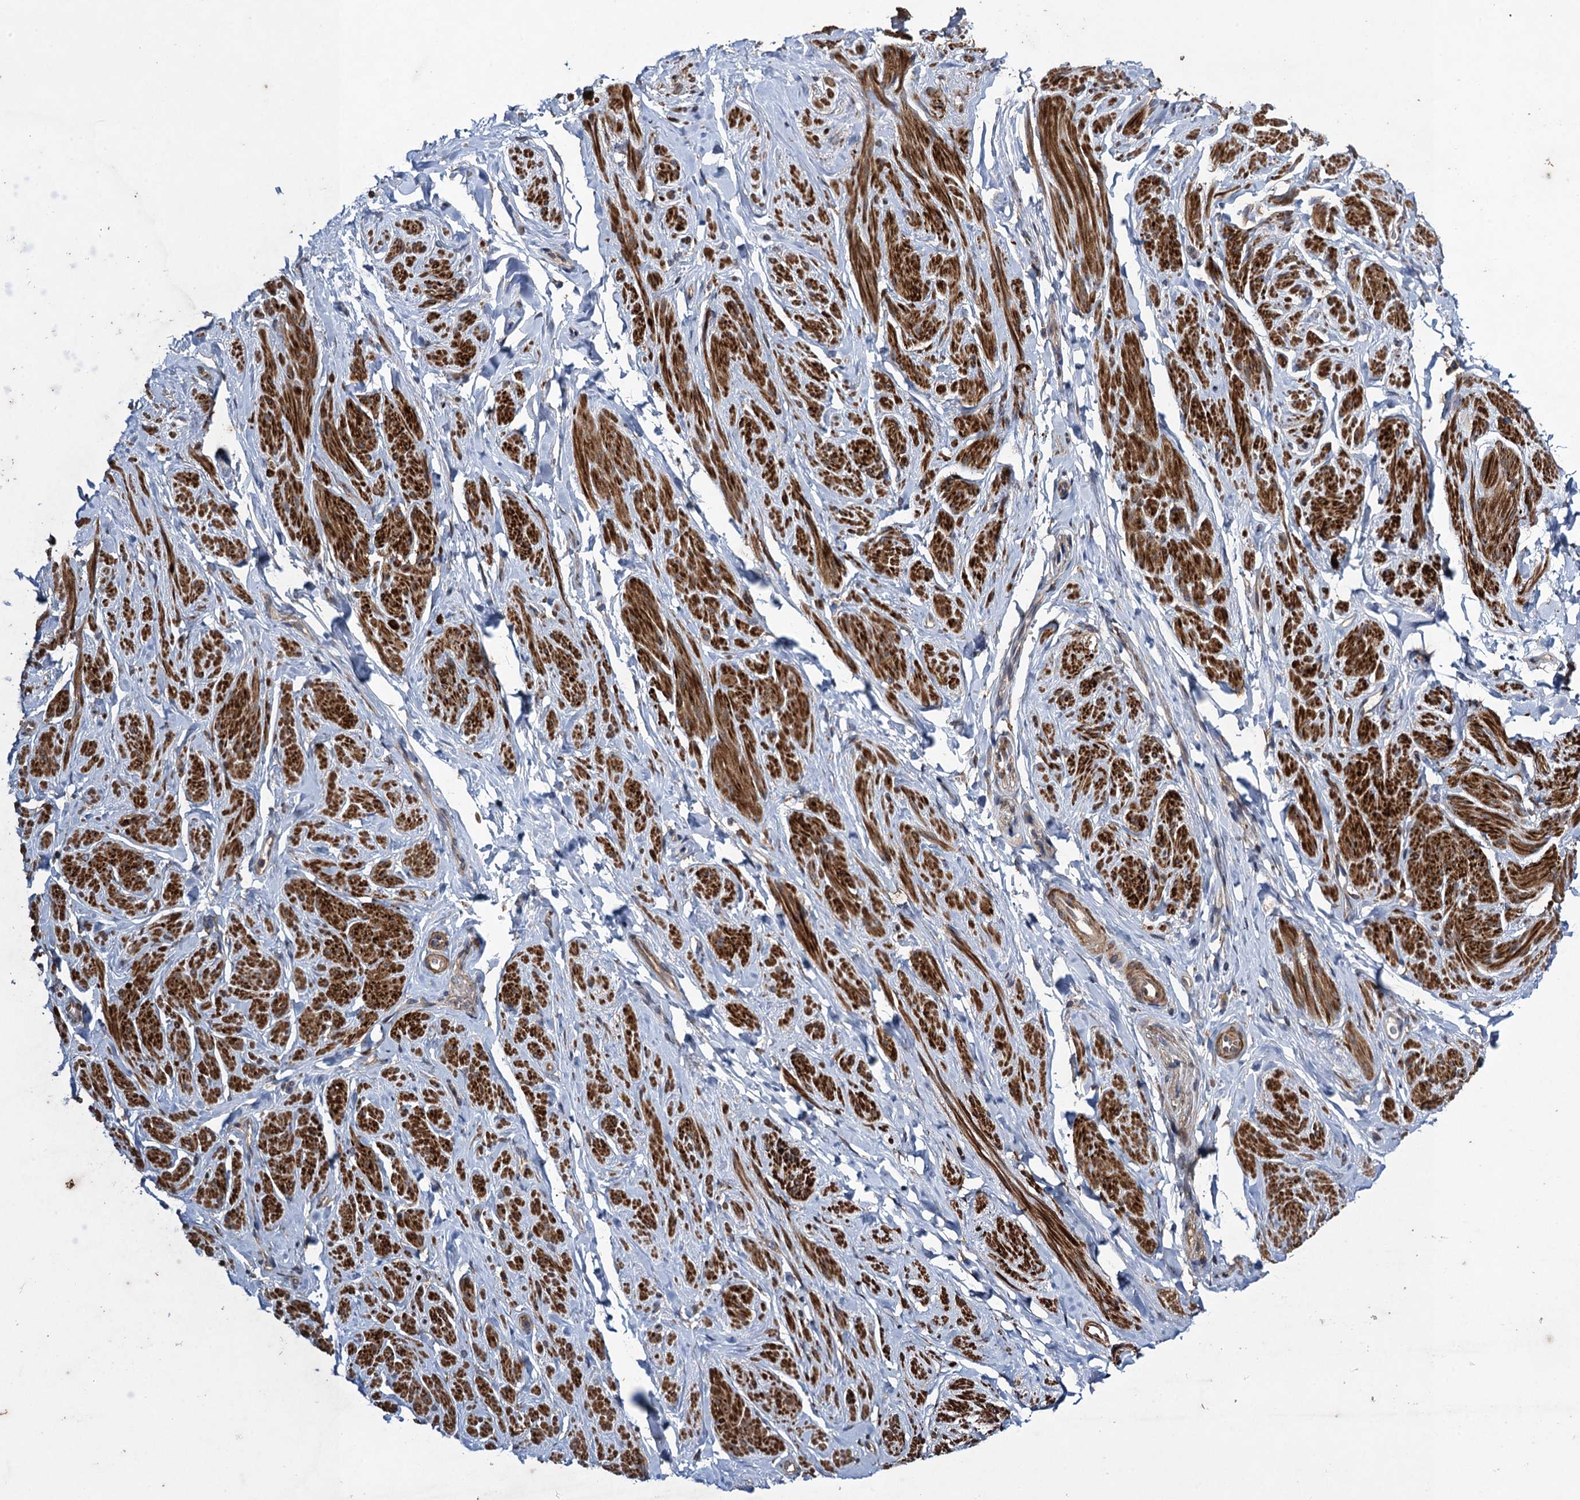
{"staining": {"intensity": "moderate", "quantity": "25%-75%", "location": "cytoplasmic/membranous"}, "tissue": "smooth muscle", "cell_type": "Smooth muscle cells", "image_type": "normal", "snomed": [{"axis": "morphology", "description": "Normal tissue, NOS"}, {"axis": "topography", "description": "Smooth muscle"}, {"axis": "topography", "description": "Peripheral nerve tissue"}], "caption": "Human smooth muscle stained with a brown dye demonstrates moderate cytoplasmic/membranous positive expression in about 25%-75% of smooth muscle cells.", "gene": "CNTN5", "patient": {"sex": "male", "age": 69}}